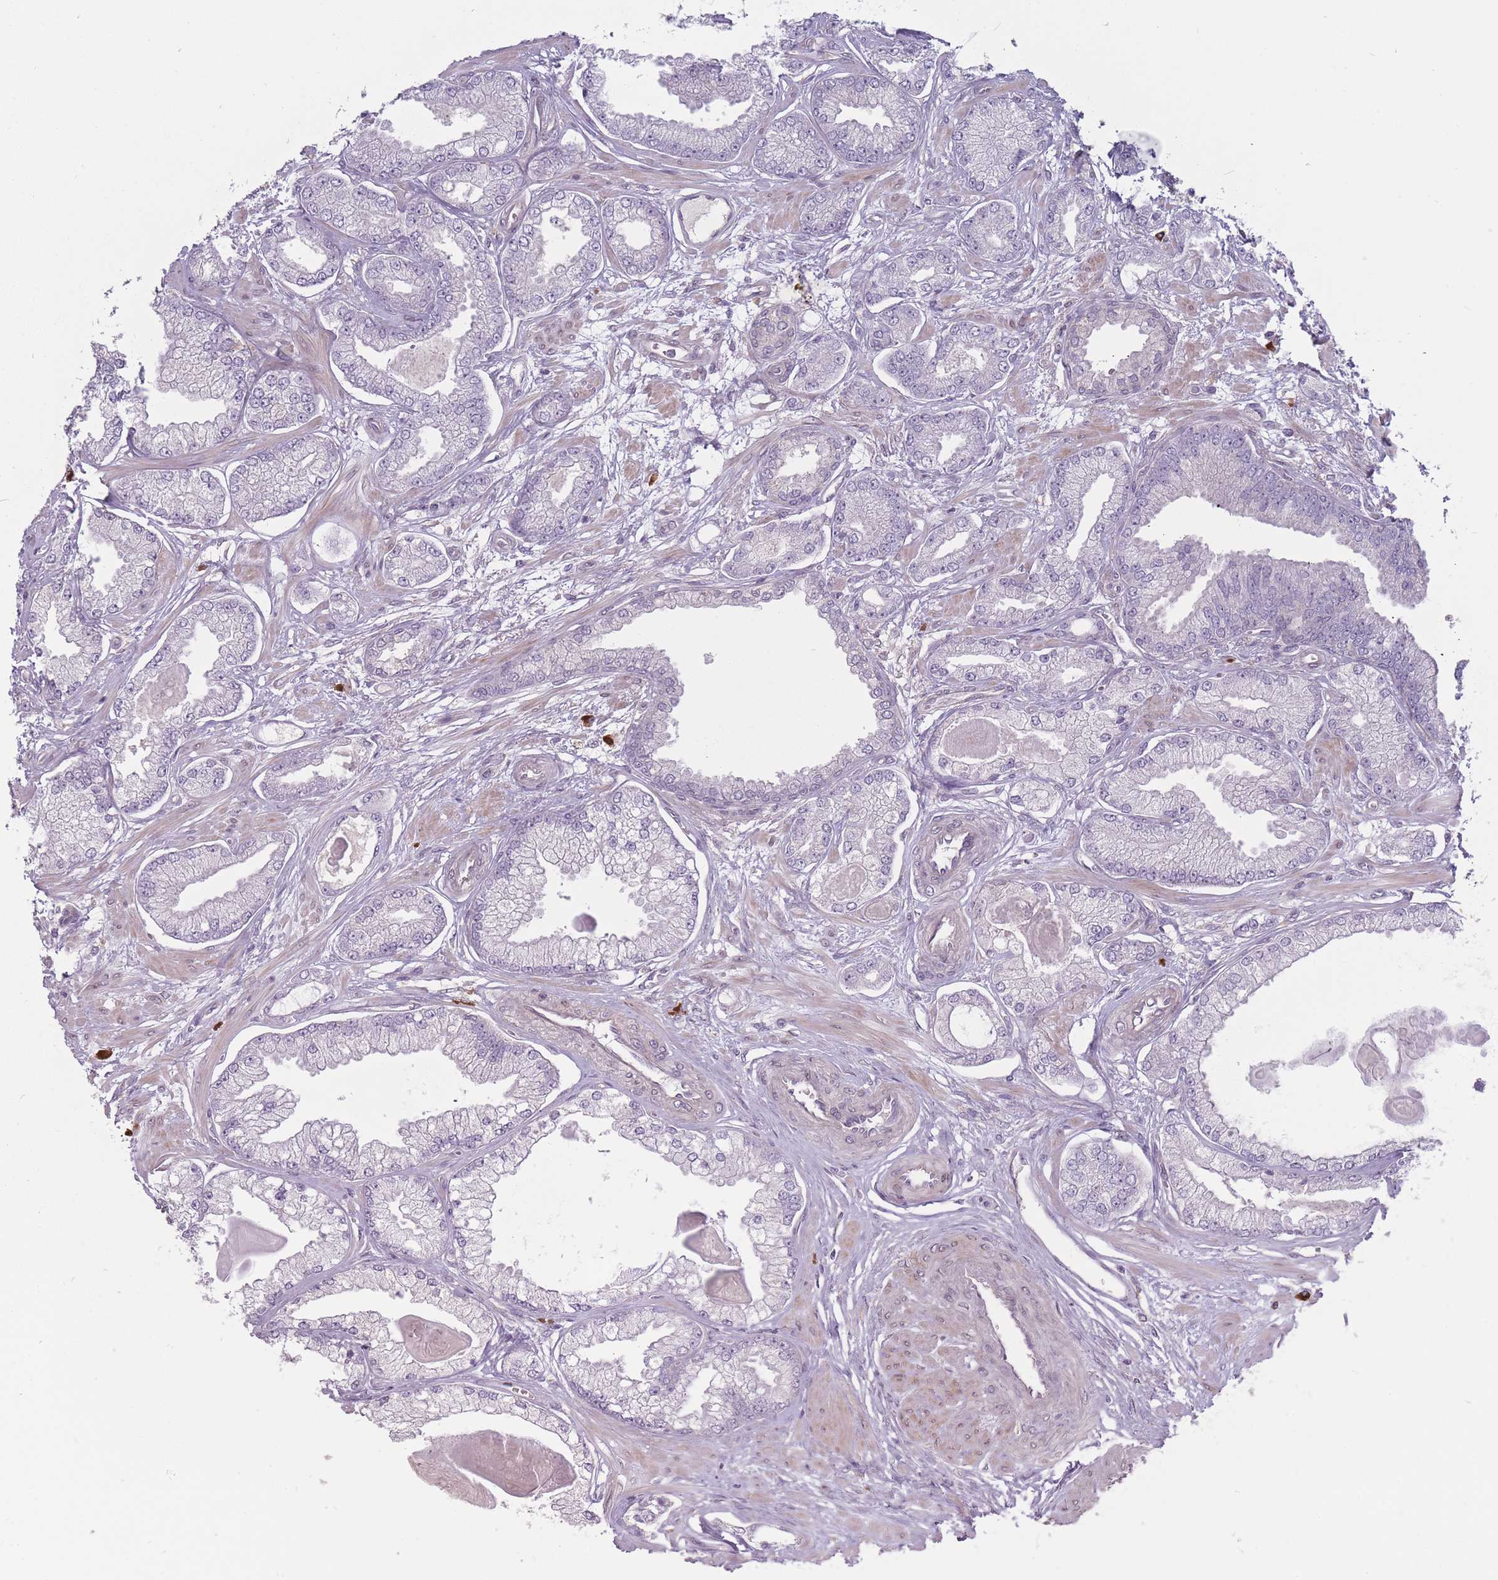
{"staining": {"intensity": "negative", "quantity": "none", "location": "none"}, "tissue": "prostate cancer", "cell_type": "Tumor cells", "image_type": "cancer", "snomed": [{"axis": "morphology", "description": "Adenocarcinoma, Low grade"}, {"axis": "topography", "description": "Prostate"}], "caption": "The IHC photomicrograph has no significant staining in tumor cells of prostate cancer (adenocarcinoma (low-grade)) tissue.", "gene": "TET3", "patient": {"sex": "male", "age": 64}}